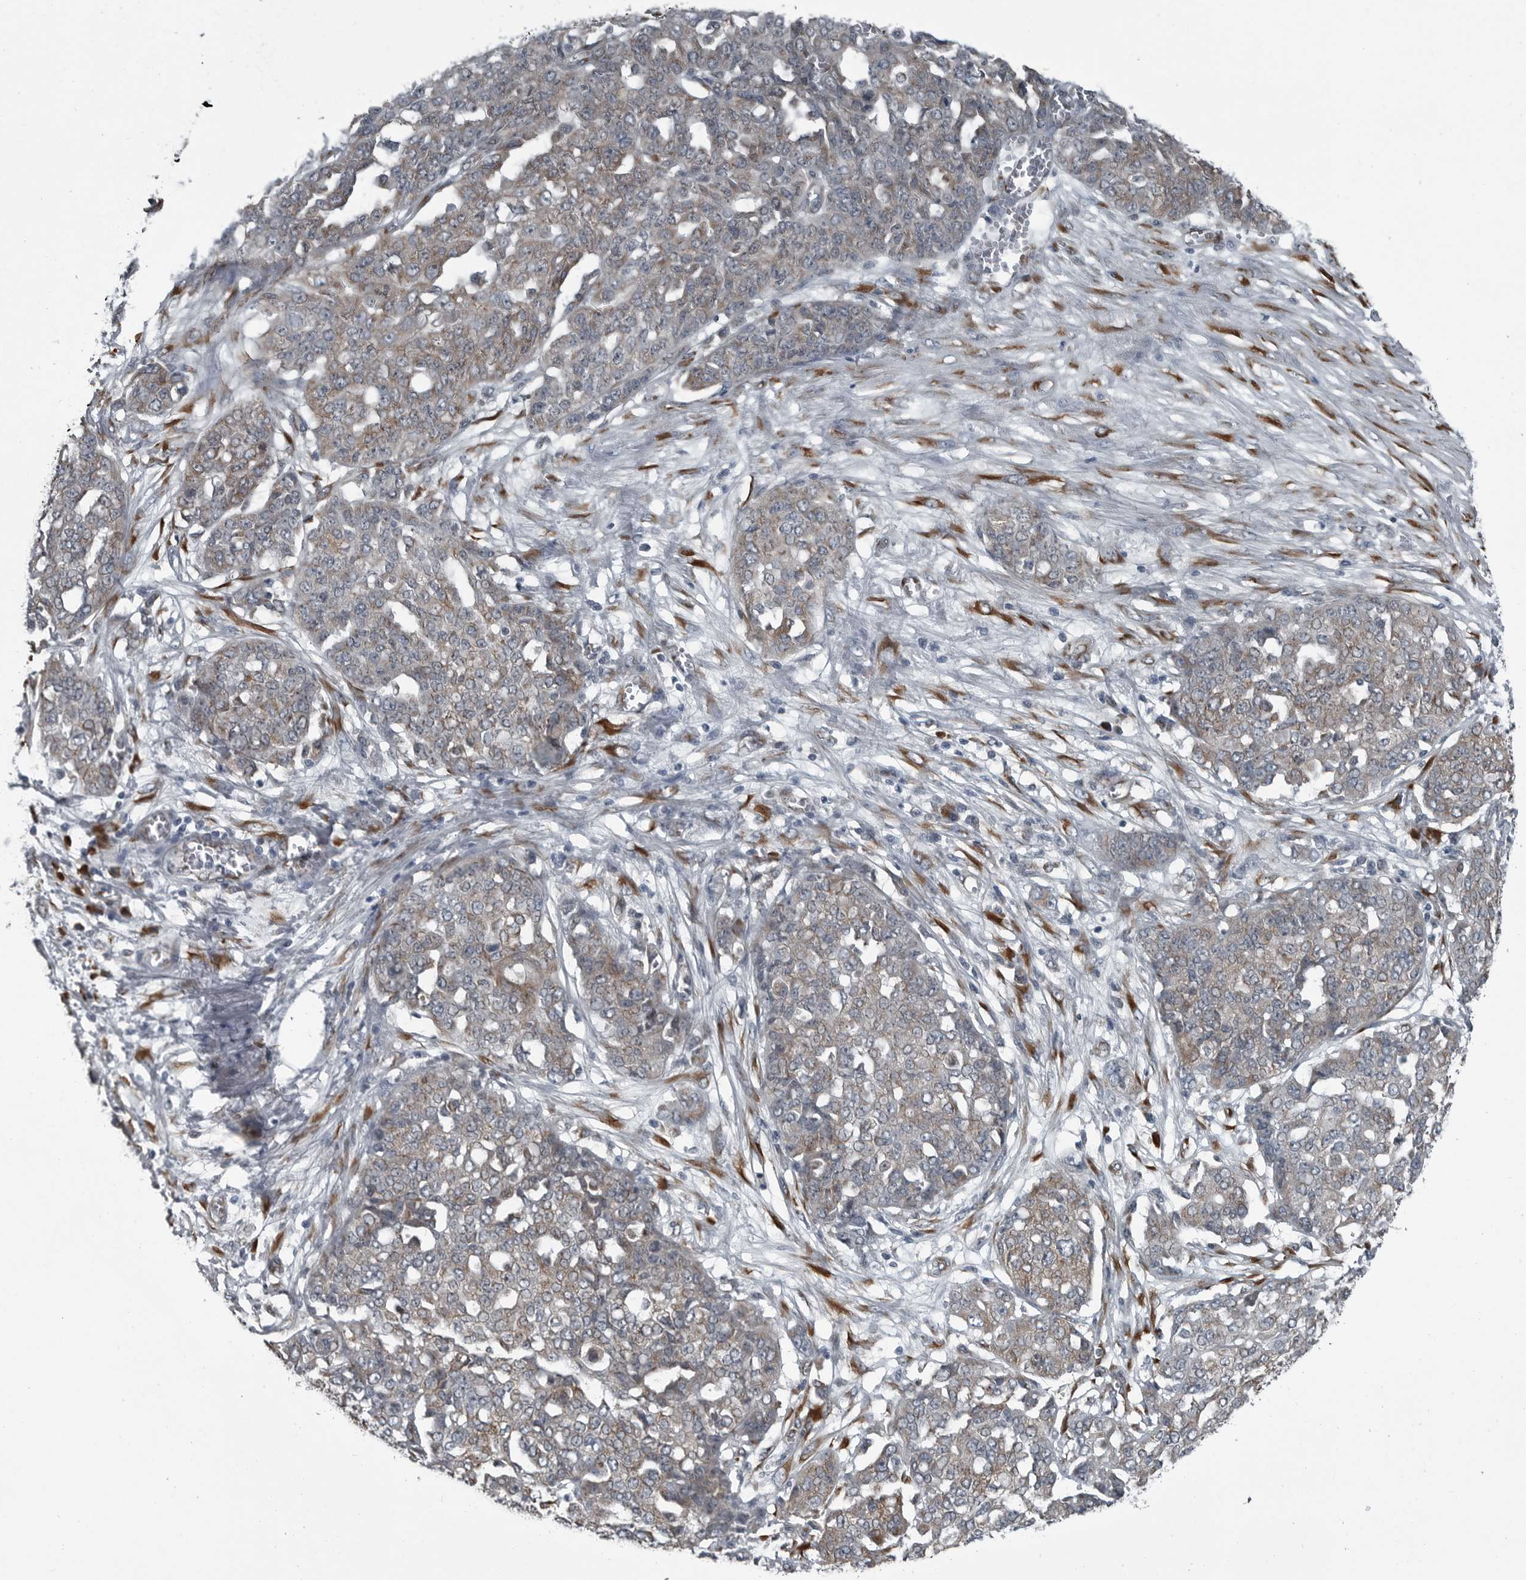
{"staining": {"intensity": "weak", "quantity": "<25%", "location": "cytoplasmic/membranous"}, "tissue": "ovarian cancer", "cell_type": "Tumor cells", "image_type": "cancer", "snomed": [{"axis": "morphology", "description": "Cystadenocarcinoma, serous, NOS"}, {"axis": "topography", "description": "Soft tissue"}, {"axis": "topography", "description": "Ovary"}], "caption": "Human ovarian cancer stained for a protein using immunohistochemistry (IHC) exhibits no expression in tumor cells.", "gene": "CEP85", "patient": {"sex": "female", "age": 57}}